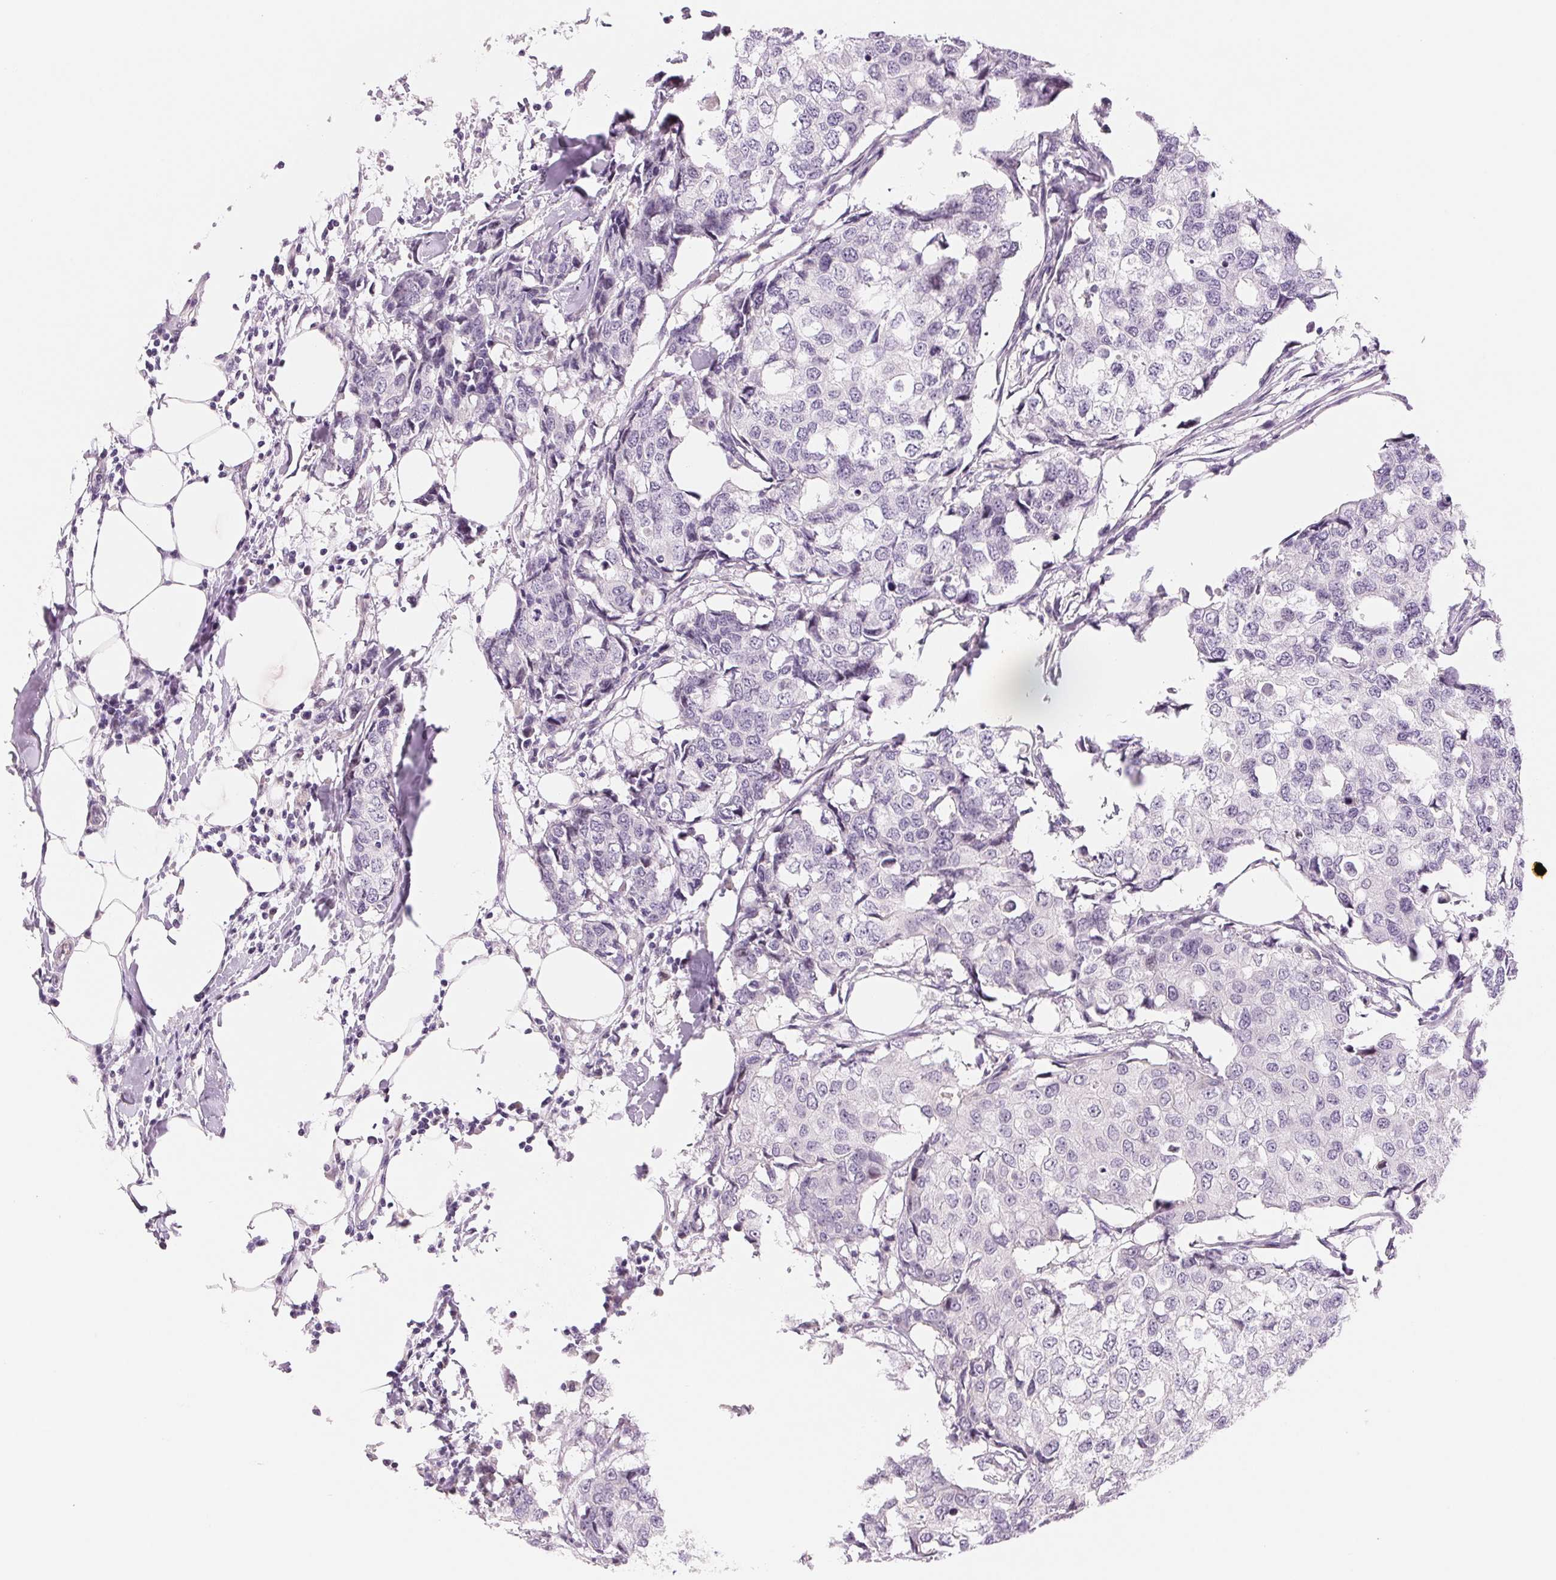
{"staining": {"intensity": "negative", "quantity": "none", "location": "none"}, "tissue": "breast cancer", "cell_type": "Tumor cells", "image_type": "cancer", "snomed": [{"axis": "morphology", "description": "Duct carcinoma"}, {"axis": "topography", "description": "Breast"}], "caption": "Invasive ductal carcinoma (breast) stained for a protein using immunohistochemistry shows no staining tumor cells.", "gene": "CCDC168", "patient": {"sex": "female", "age": 27}}